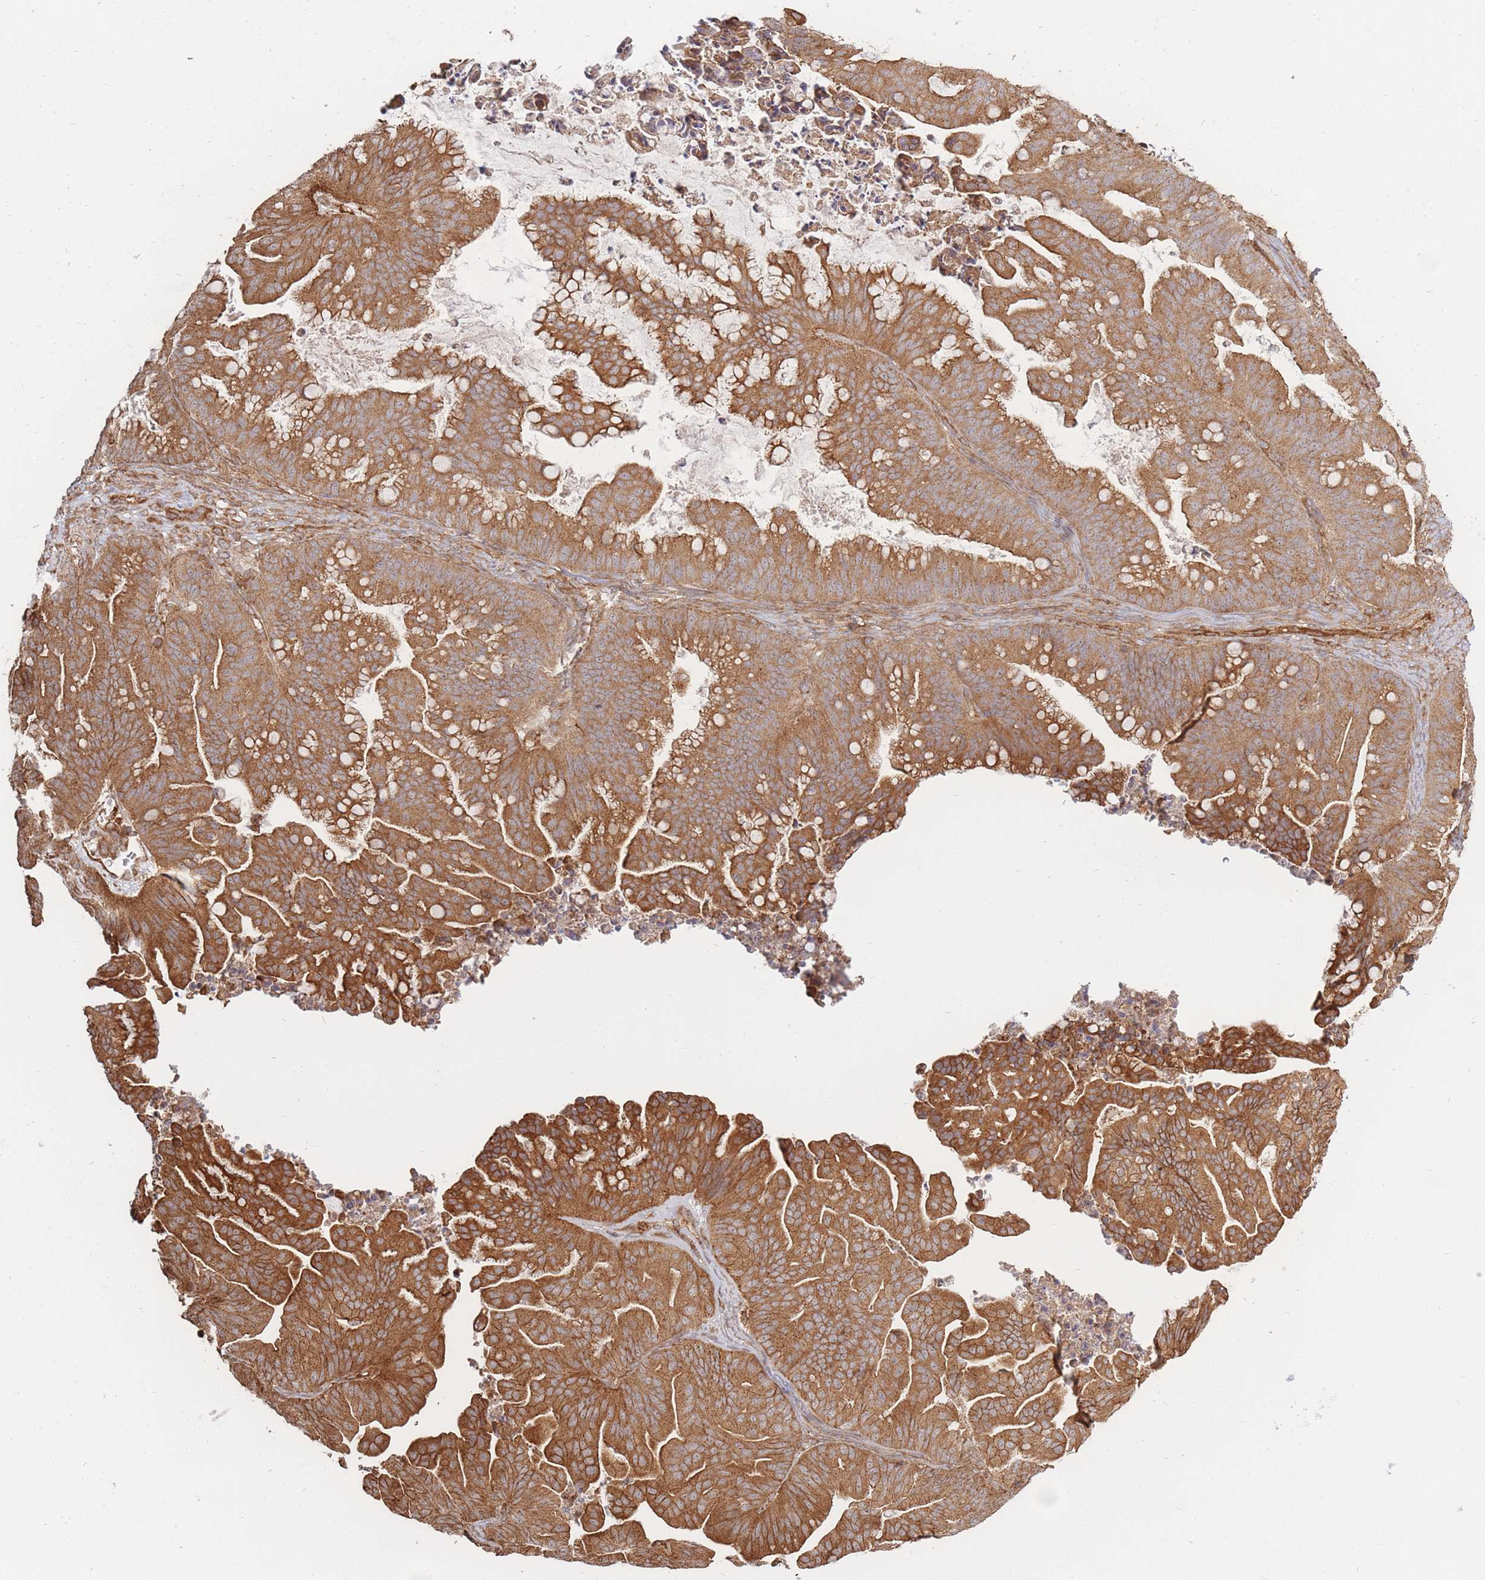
{"staining": {"intensity": "strong", "quantity": ">75%", "location": "cytoplasmic/membranous"}, "tissue": "ovarian cancer", "cell_type": "Tumor cells", "image_type": "cancer", "snomed": [{"axis": "morphology", "description": "Cystadenocarcinoma, mucinous, NOS"}, {"axis": "topography", "description": "Ovary"}], "caption": "Immunohistochemistry (DAB) staining of human mucinous cystadenocarcinoma (ovarian) displays strong cytoplasmic/membranous protein expression in approximately >75% of tumor cells.", "gene": "RASSF2", "patient": {"sex": "female", "age": 67}}